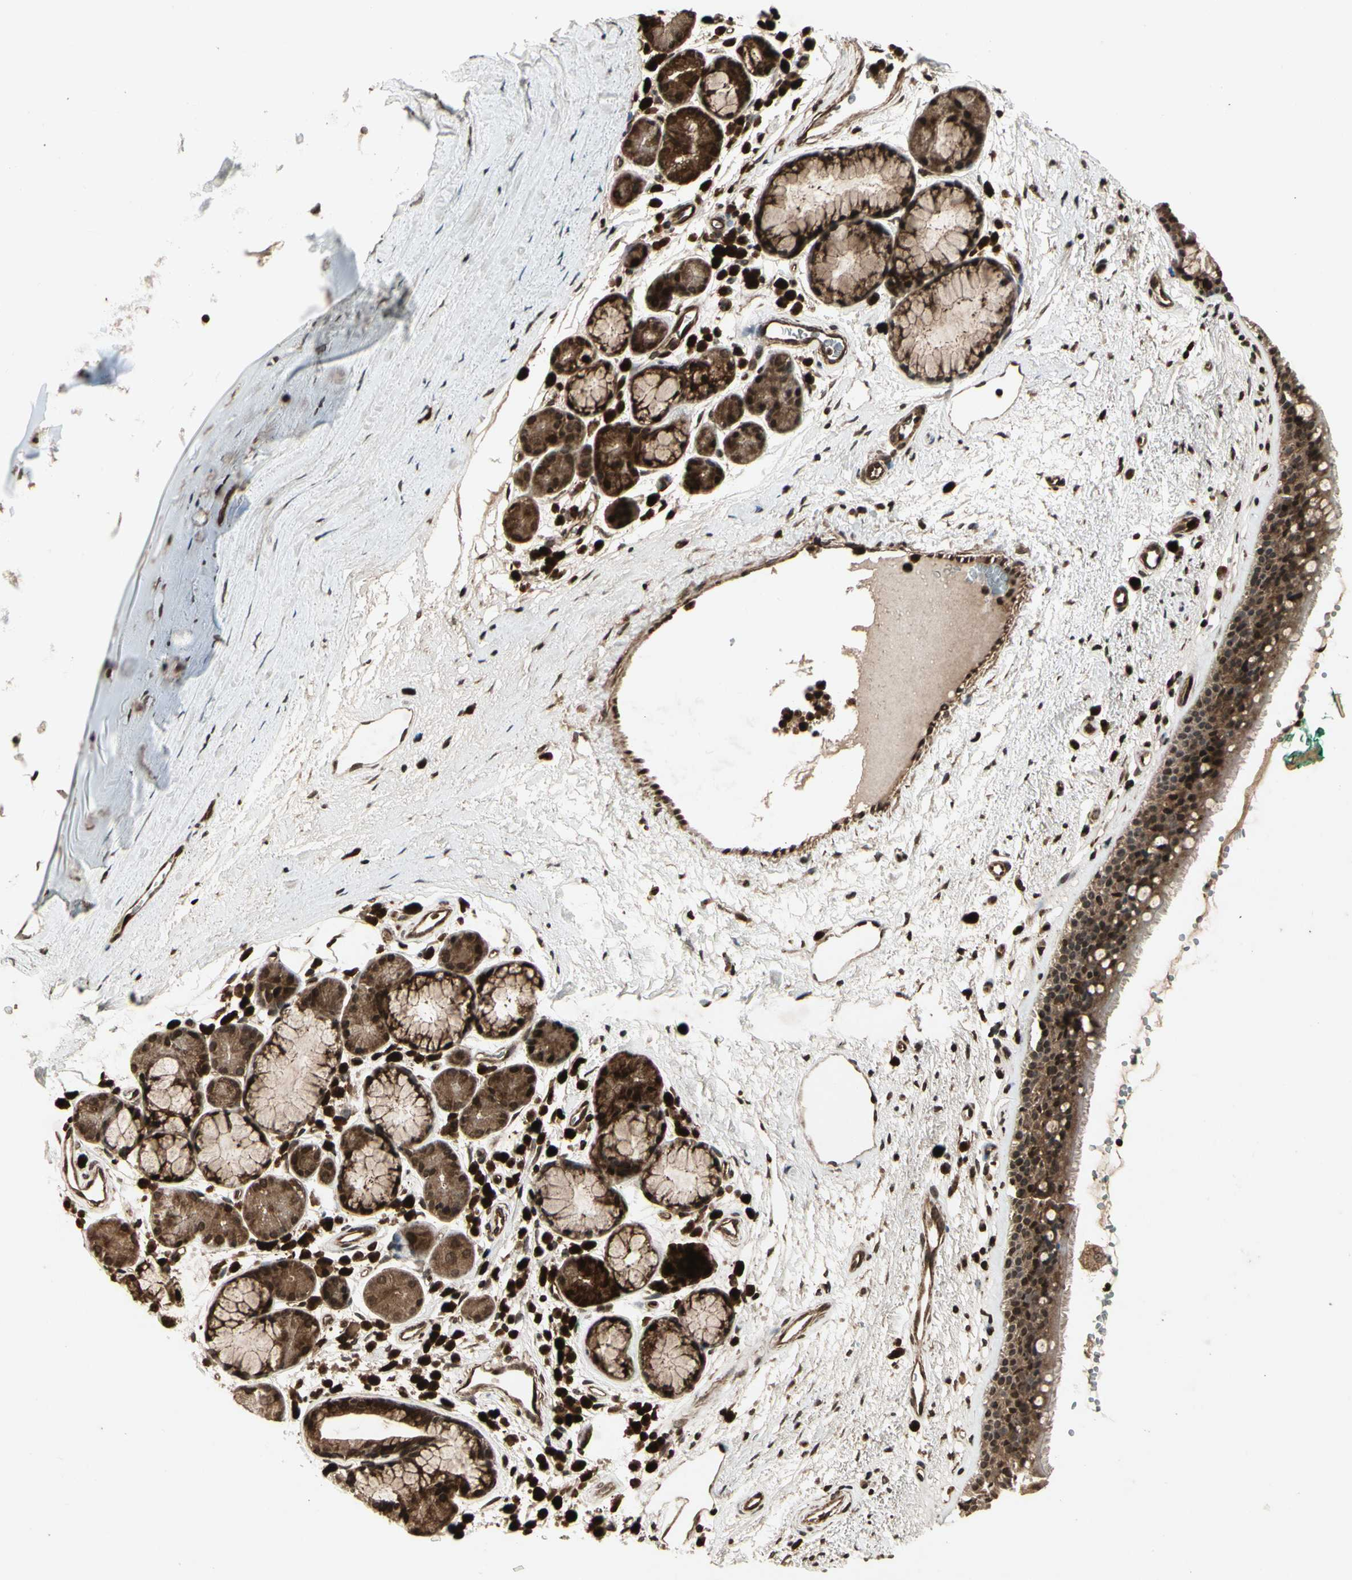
{"staining": {"intensity": "strong", "quantity": ">75%", "location": "cytoplasmic/membranous,nuclear"}, "tissue": "bronchus", "cell_type": "Respiratory epithelial cells", "image_type": "normal", "snomed": [{"axis": "morphology", "description": "Normal tissue, NOS"}, {"axis": "topography", "description": "Bronchus"}], "caption": "High-magnification brightfield microscopy of normal bronchus stained with DAB (brown) and counterstained with hematoxylin (blue). respiratory epithelial cells exhibit strong cytoplasmic/membranous,nuclear expression is present in approximately>75% of cells.", "gene": "GLRX", "patient": {"sex": "female", "age": 54}}